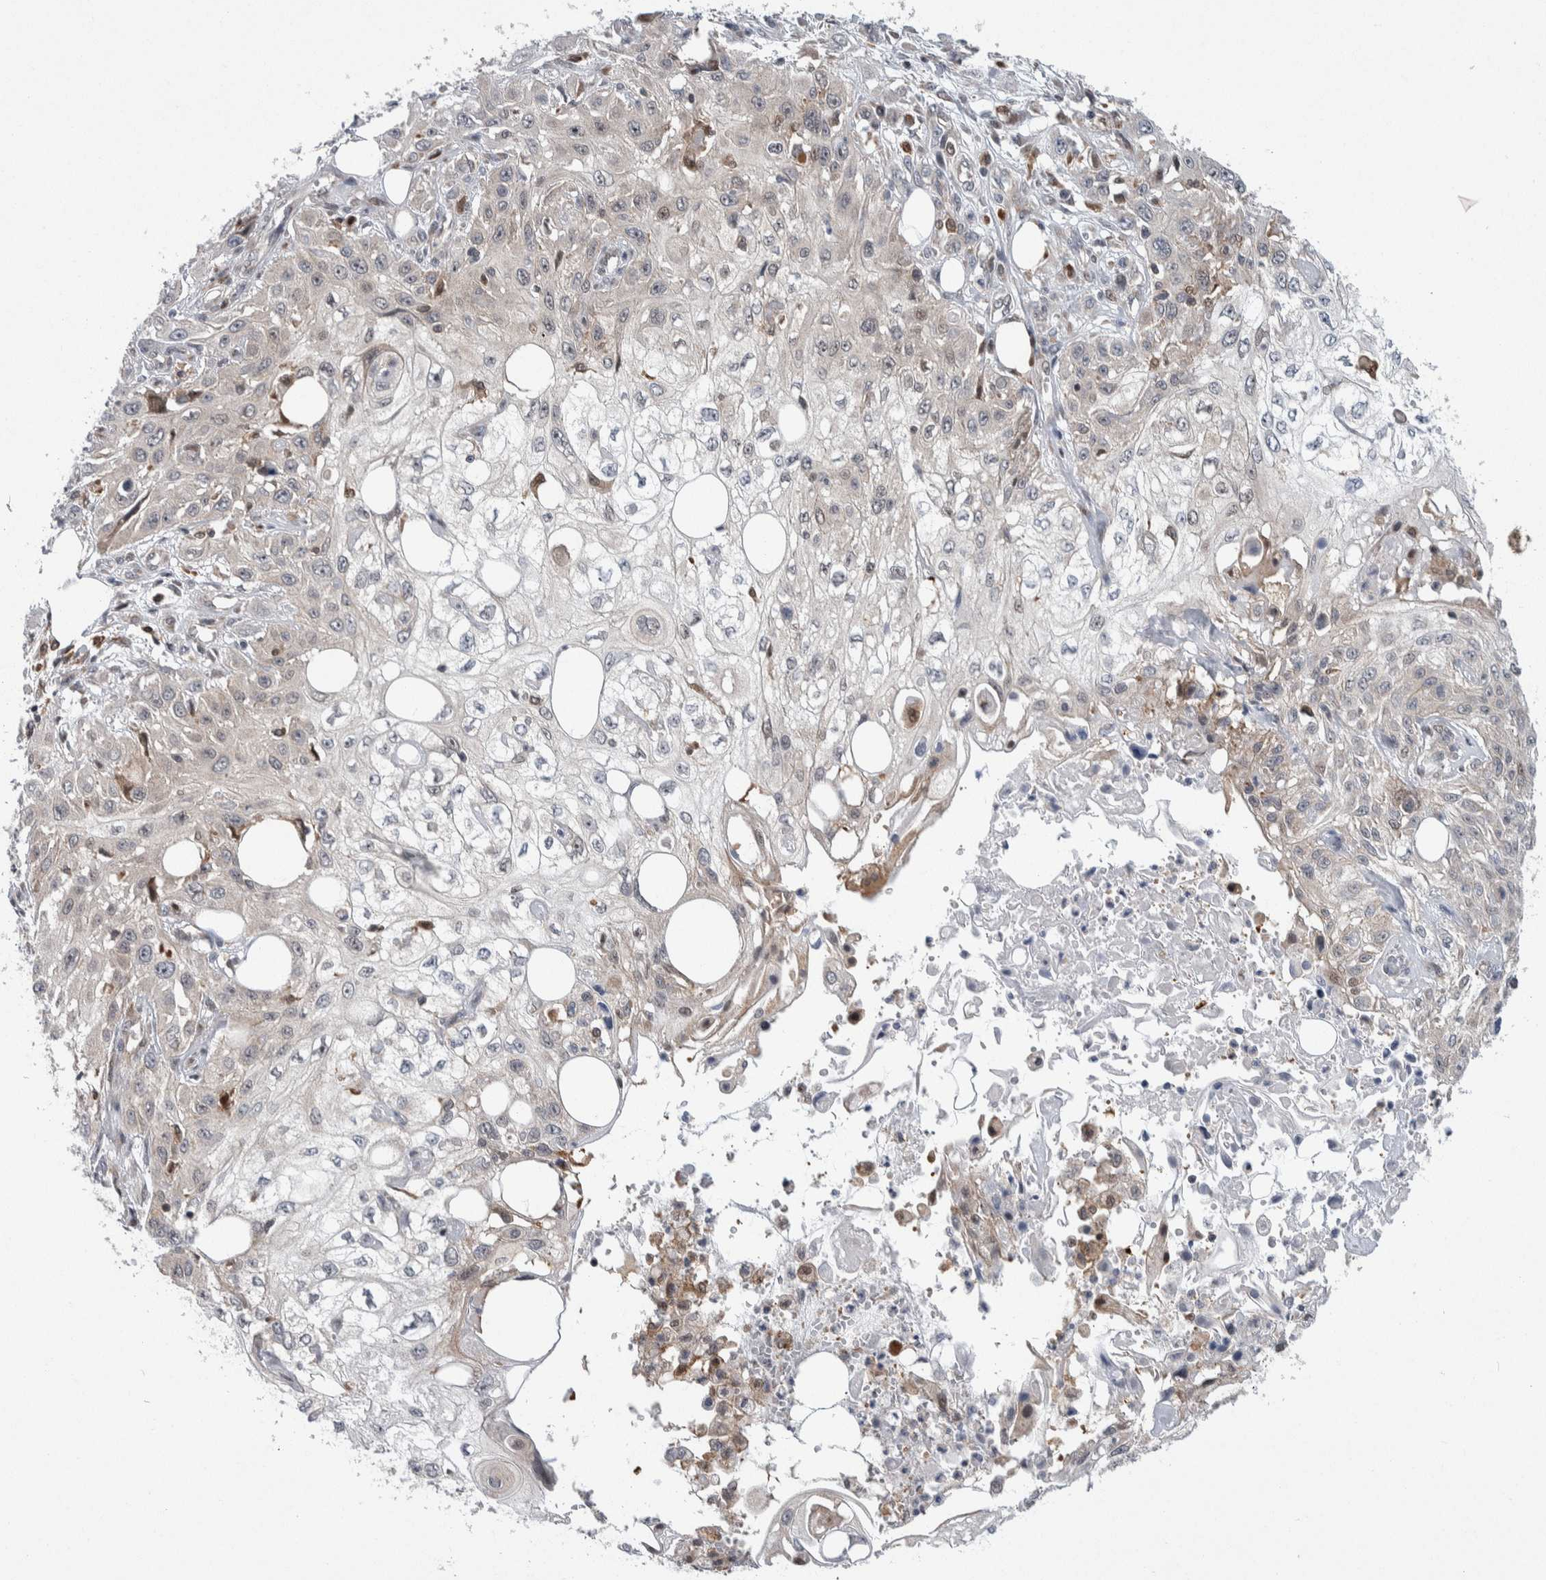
{"staining": {"intensity": "negative", "quantity": "none", "location": "none"}, "tissue": "skin cancer", "cell_type": "Tumor cells", "image_type": "cancer", "snomed": [{"axis": "morphology", "description": "Squamous cell carcinoma, NOS"}, {"axis": "topography", "description": "Skin"}], "caption": "There is no significant expression in tumor cells of skin cancer (squamous cell carcinoma).", "gene": "PTPA", "patient": {"sex": "male", "age": 75}}